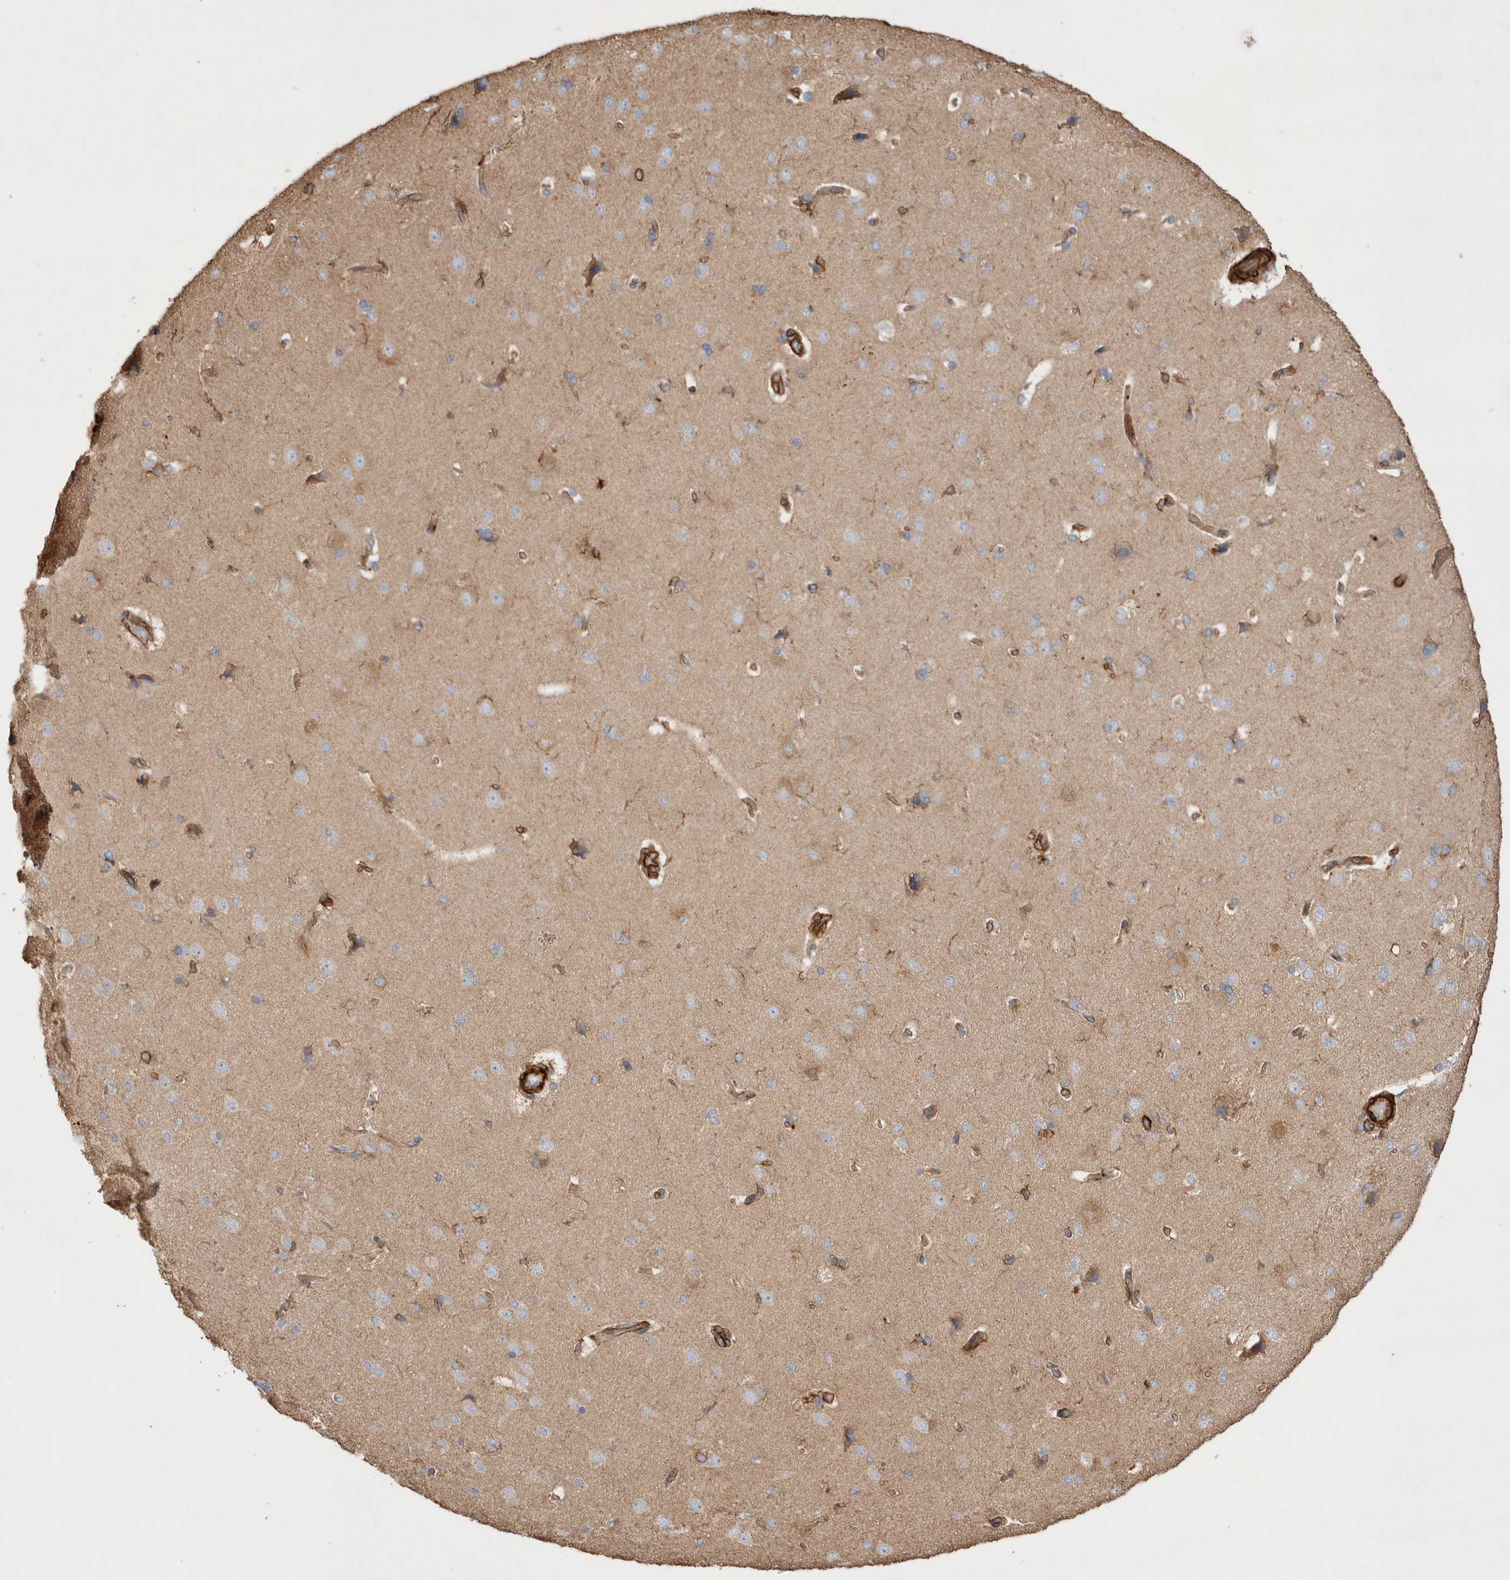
{"staining": {"intensity": "strong", "quantity": ">75%", "location": "cytoplasmic/membranous"}, "tissue": "cerebral cortex", "cell_type": "Endothelial cells", "image_type": "normal", "snomed": [{"axis": "morphology", "description": "Normal tissue, NOS"}, {"axis": "topography", "description": "Cerebral cortex"}], "caption": "An image of cerebral cortex stained for a protein displays strong cytoplasmic/membranous brown staining in endothelial cells. (DAB (3,3'-diaminobenzidine) IHC, brown staining for protein, blue staining for nuclei).", "gene": "GPER1", "patient": {"sex": "male", "age": 62}}